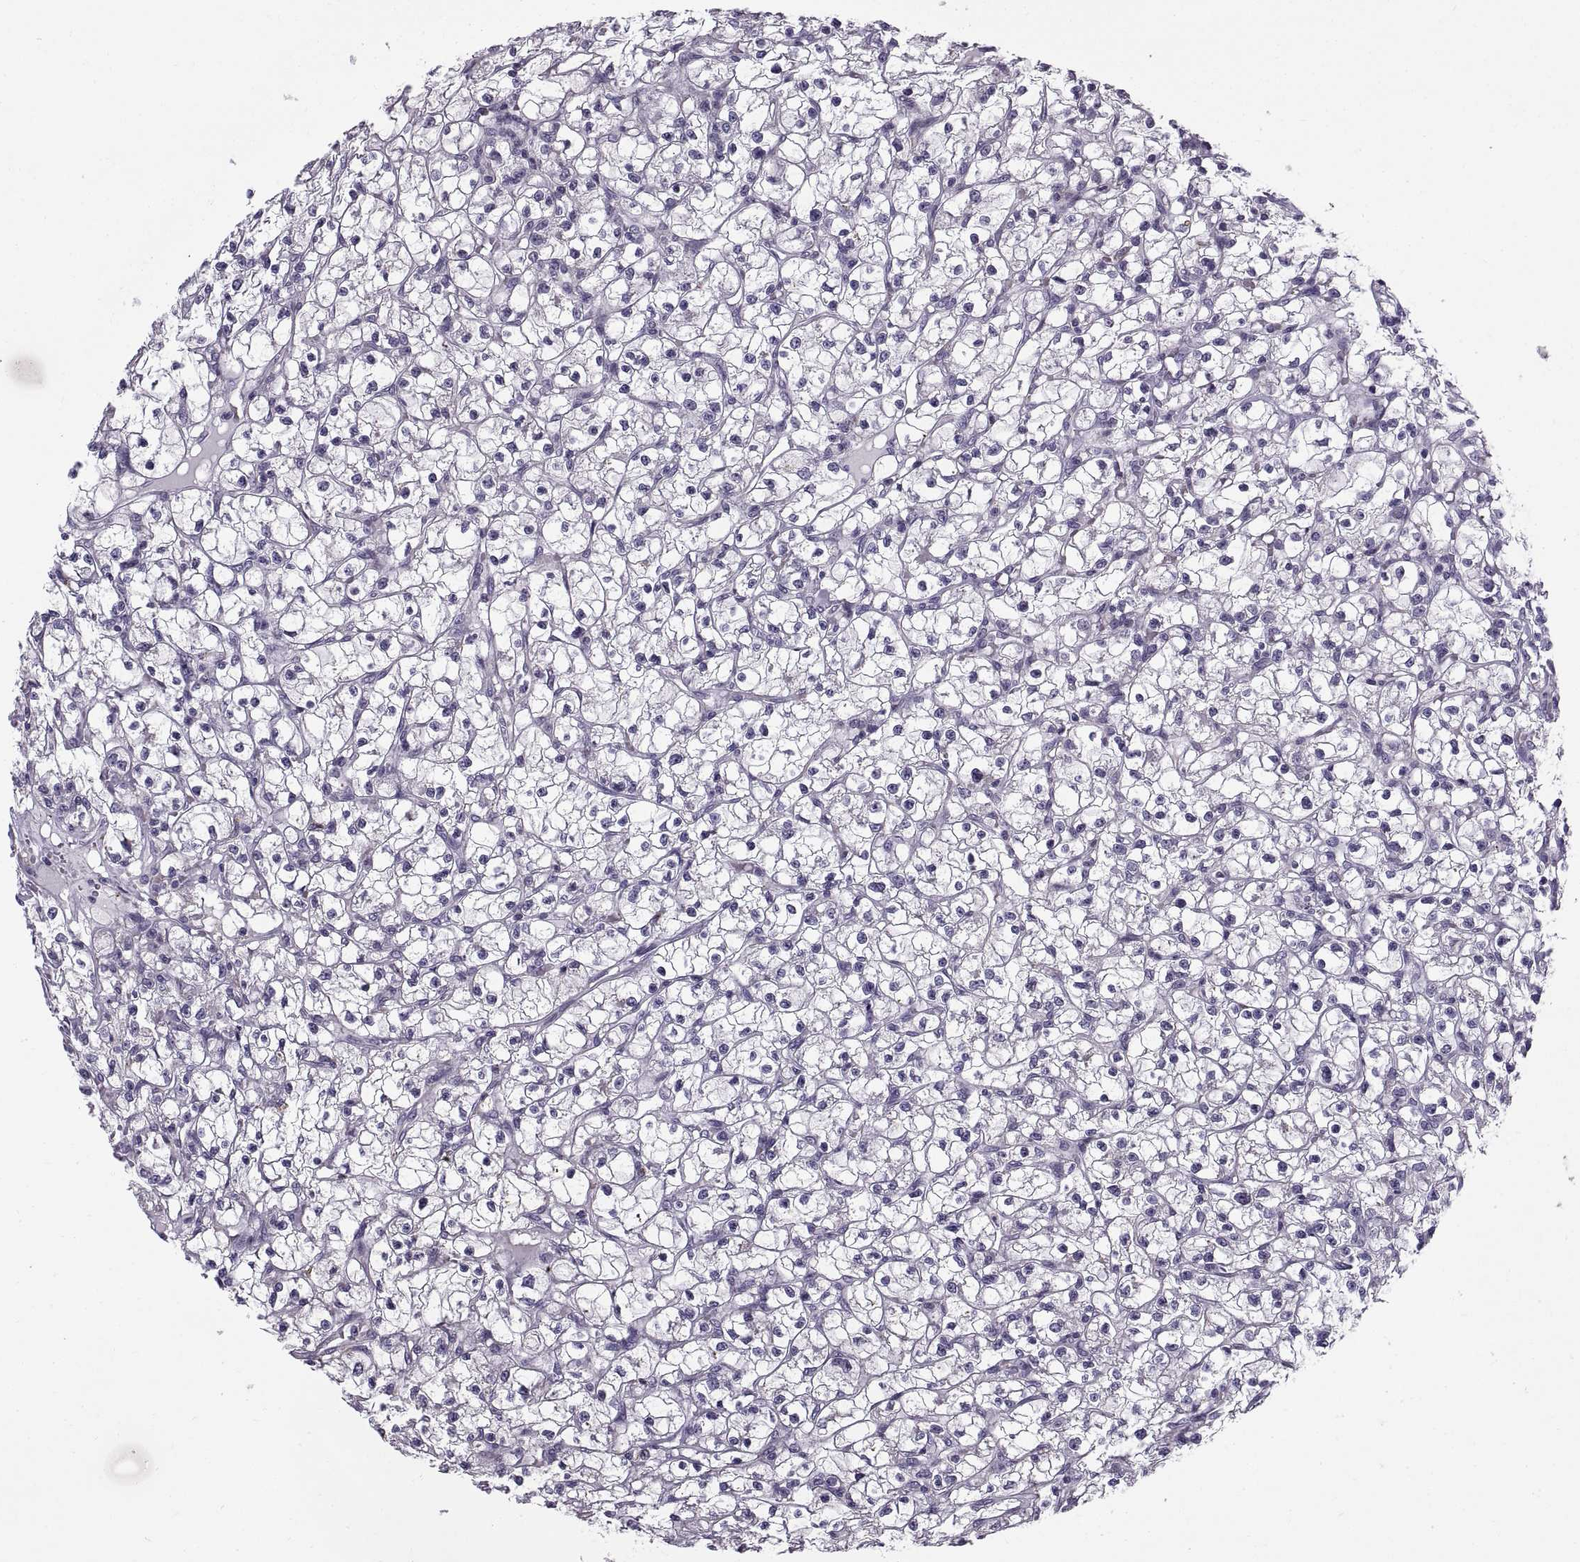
{"staining": {"intensity": "negative", "quantity": "none", "location": "none"}, "tissue": "renal cancer", "cell_type": "Tumor cells", "image_type": "cancer", "snomed": [{"axis": "morphology", "description": "Adenocarcinoma, NOS"}, {"axis": "topography", "description": "Kidney"}], "caption": "An IHC micrograph of renal cancer (adenocarcinoma) is shown. There is no staining in tumor cells of renal cancer (adenocarcinoma).", "gene": "CALCR", "patient": {"sex": "female", "age": 59}}